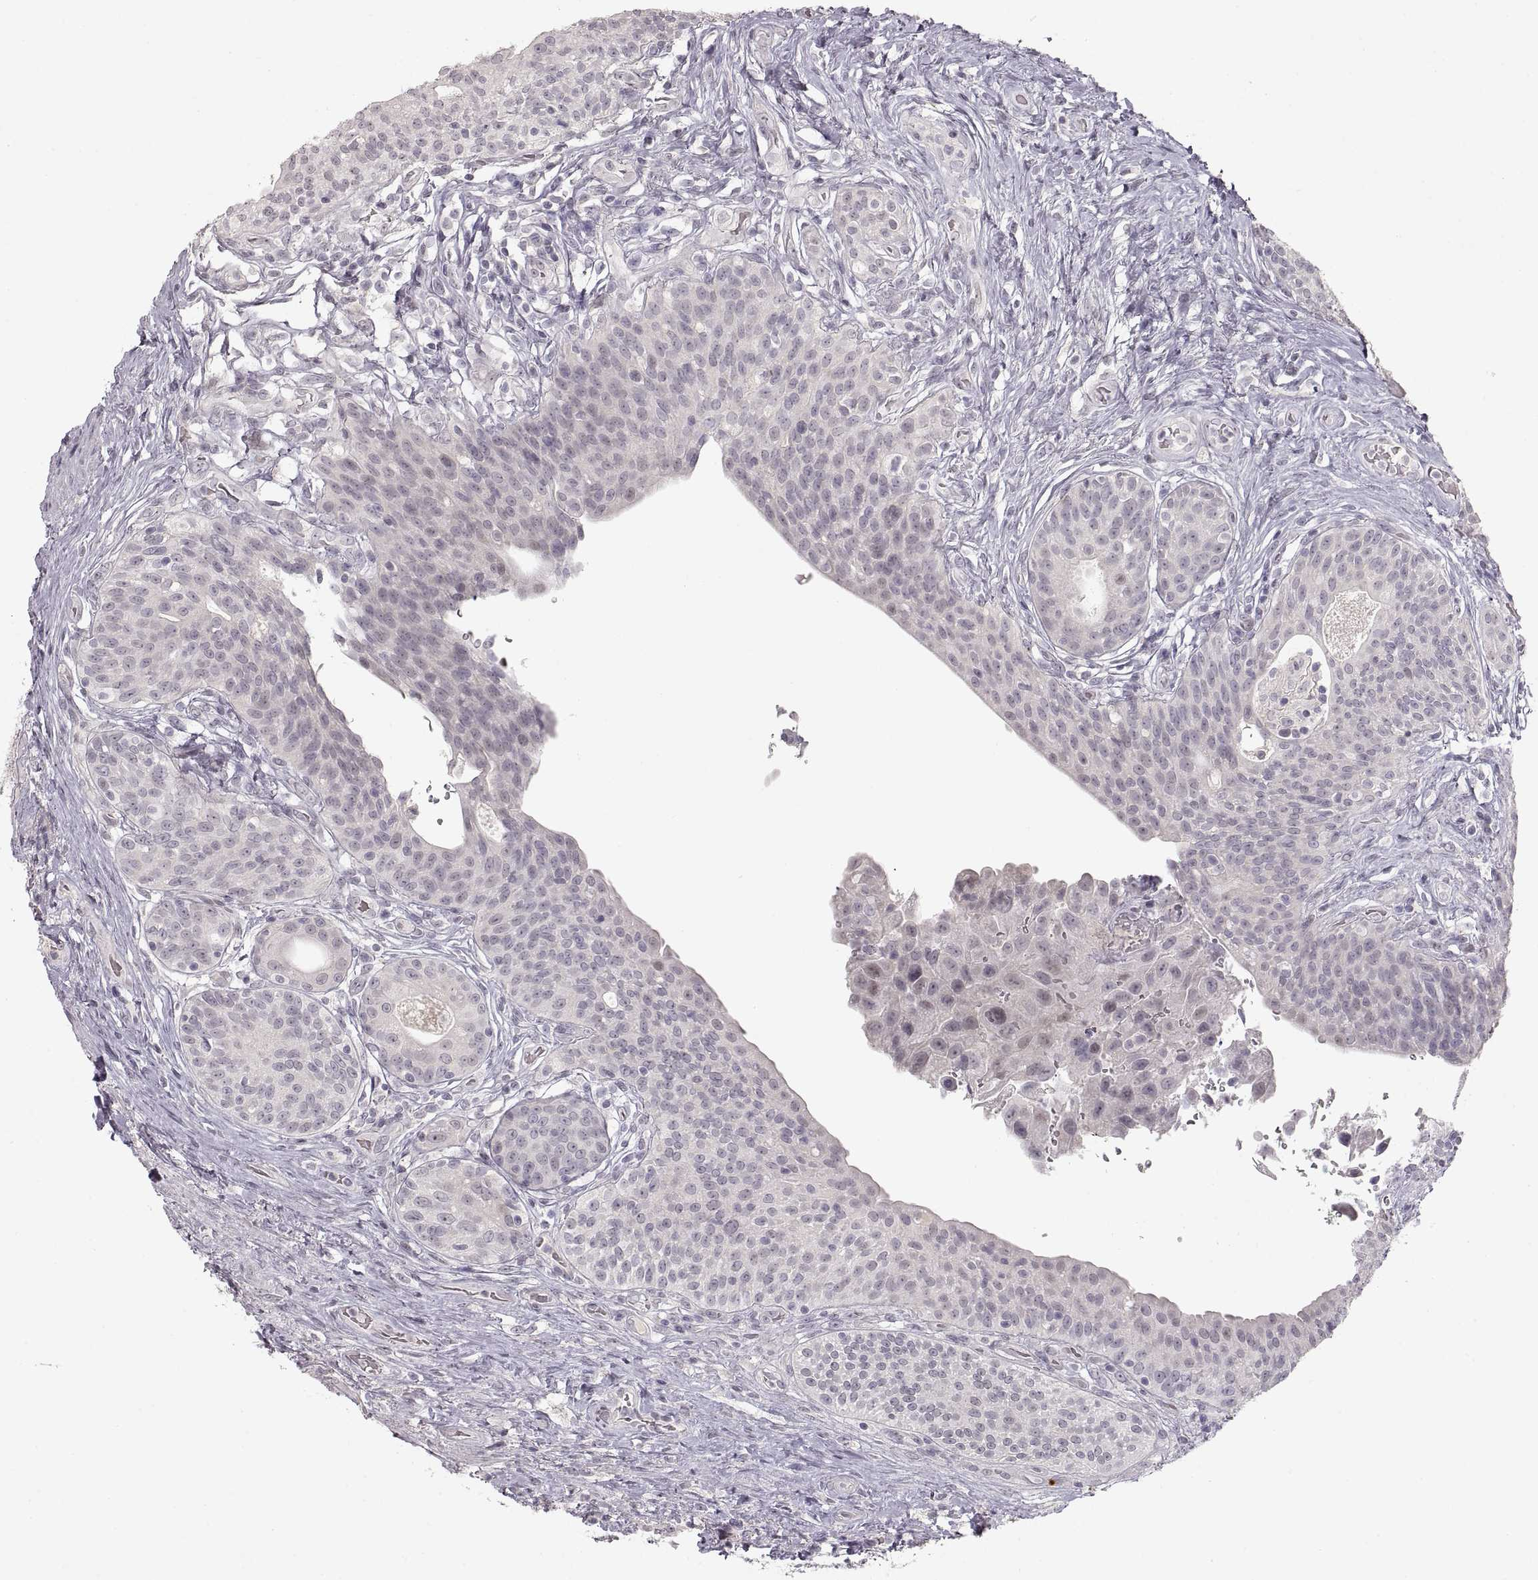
{"staining": {"intensity": "negative", "quantity": "none", "location": "none"}, "tissue": "urothelial cancer", "cell_type": "Tumor cells", "image_type": "cancer", "snomed": [{"axis": "morphology", "description": "Urothelial carcinoma, High grade"}, {"axis": "topography", "description": "Urinary bladder"}], "caption": "DAB immunohistochemical staining of urothelial cancer reveals no significant staining in tumor cells.", "gene": "PCSK2", "patient": {"sex": "male", "age": 79}}